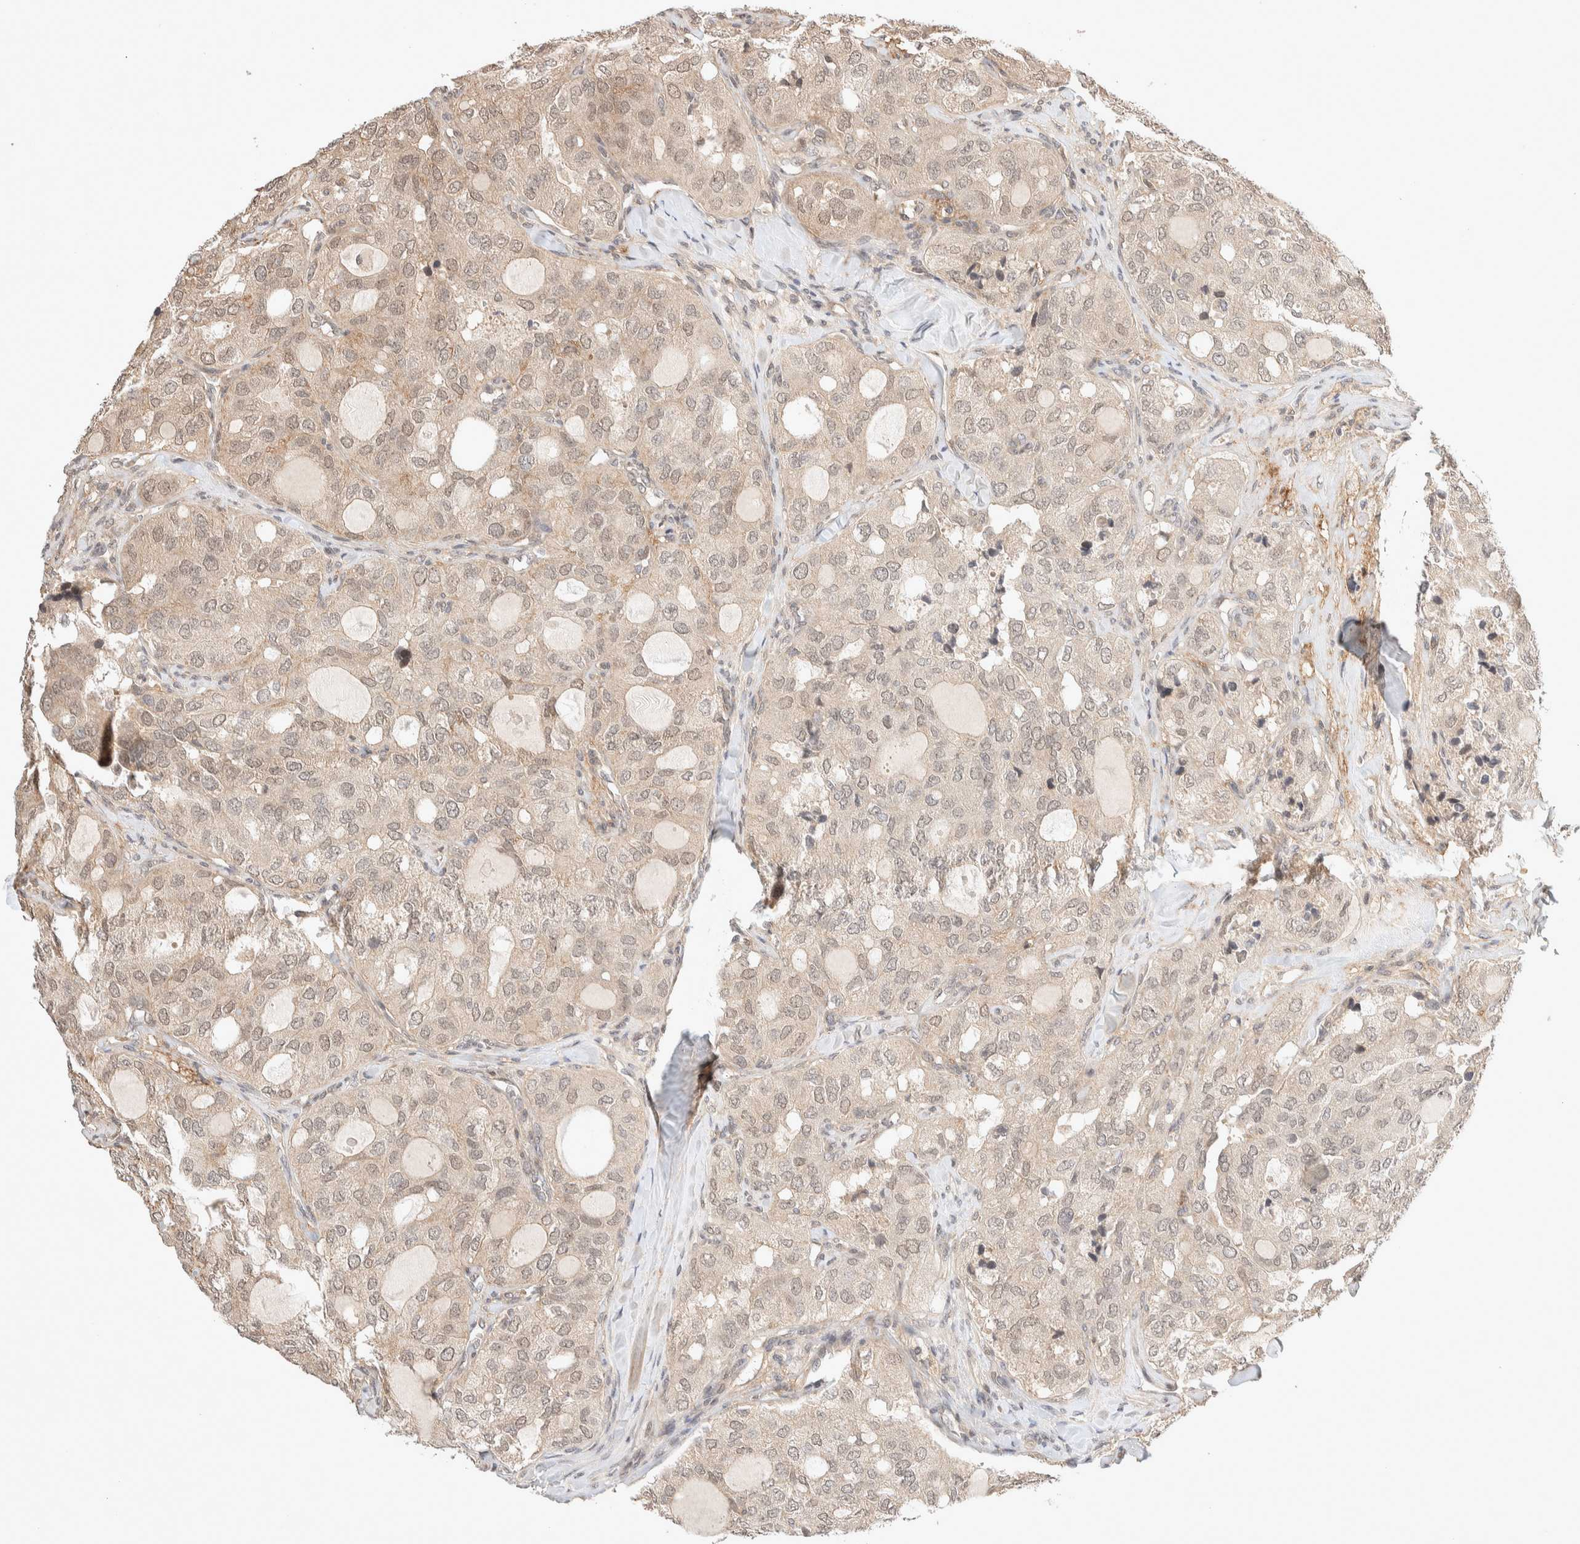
{"staining": {"intensity": "weak", "quantity": "<25%", "location": "cytoplasmic/membranous,nuclear"}, "tissue": "thyroid cancer", "cell_type": "Tumor cells", "image_type": "cancer", "snomed": [{"axis": "morphology", "description": "Follicular adenoma carcinoma, NOS"}, {"axis": "topography", "description": "Thyroid gland"}], "caption": "Follicular adenoma carcinoma (thyroid) was stained to show a protein in brown. There is no significant positivity in tumor cells.", "gene": "THRA", "patient": {"sex": "male", "age": 75}}